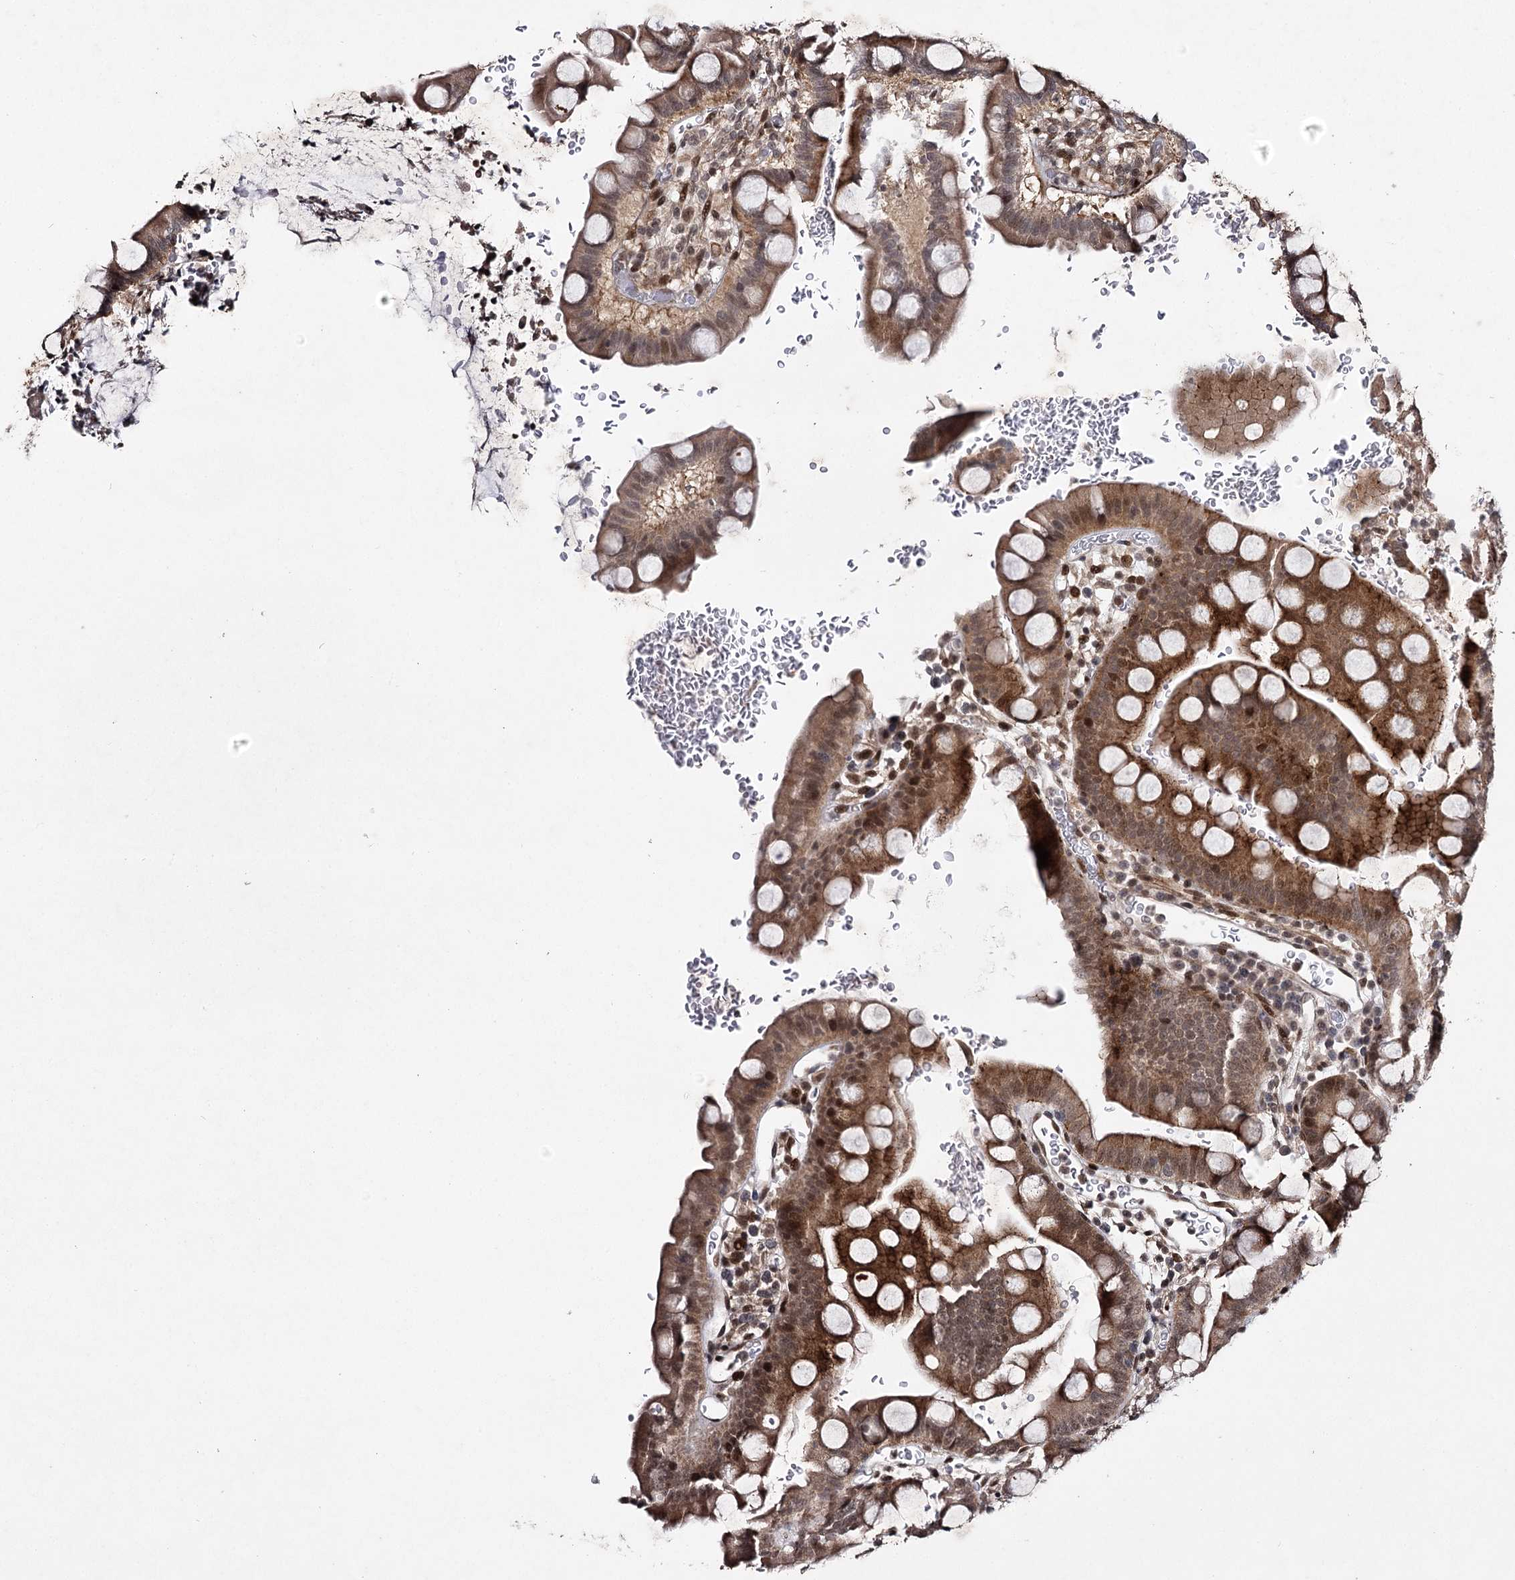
{"staining": {"intensity": "moderate", "quantity": "25%-75%", "location": "cytoplasmic/membranous,nuclear"}, "tissue": "small intestine", "cell_type": "Glandular cells", "image_type": "normal", "snomed": [{"axis": "morphology", "description": "Normal tissue, NOS"}, {"axis": "topography", "description": "Stomach, upper"}, {"axis": "topography", "description": "Stomach, lower"}, {"axis": "topography", "description": "Small intestine"}], "caption": "Brown immunohistochemical staining in unremarkable small intestine shows moderate cytoplasmic/membranous,nuclear positivity in about 25%-75% of glandular cells. Immunohistochemistry (ihc) stains the protein of interest in brown and the nuclei are stained blue.", "gene": "DCUN1D4", "patient": {"sex": "male", "age": 68}}